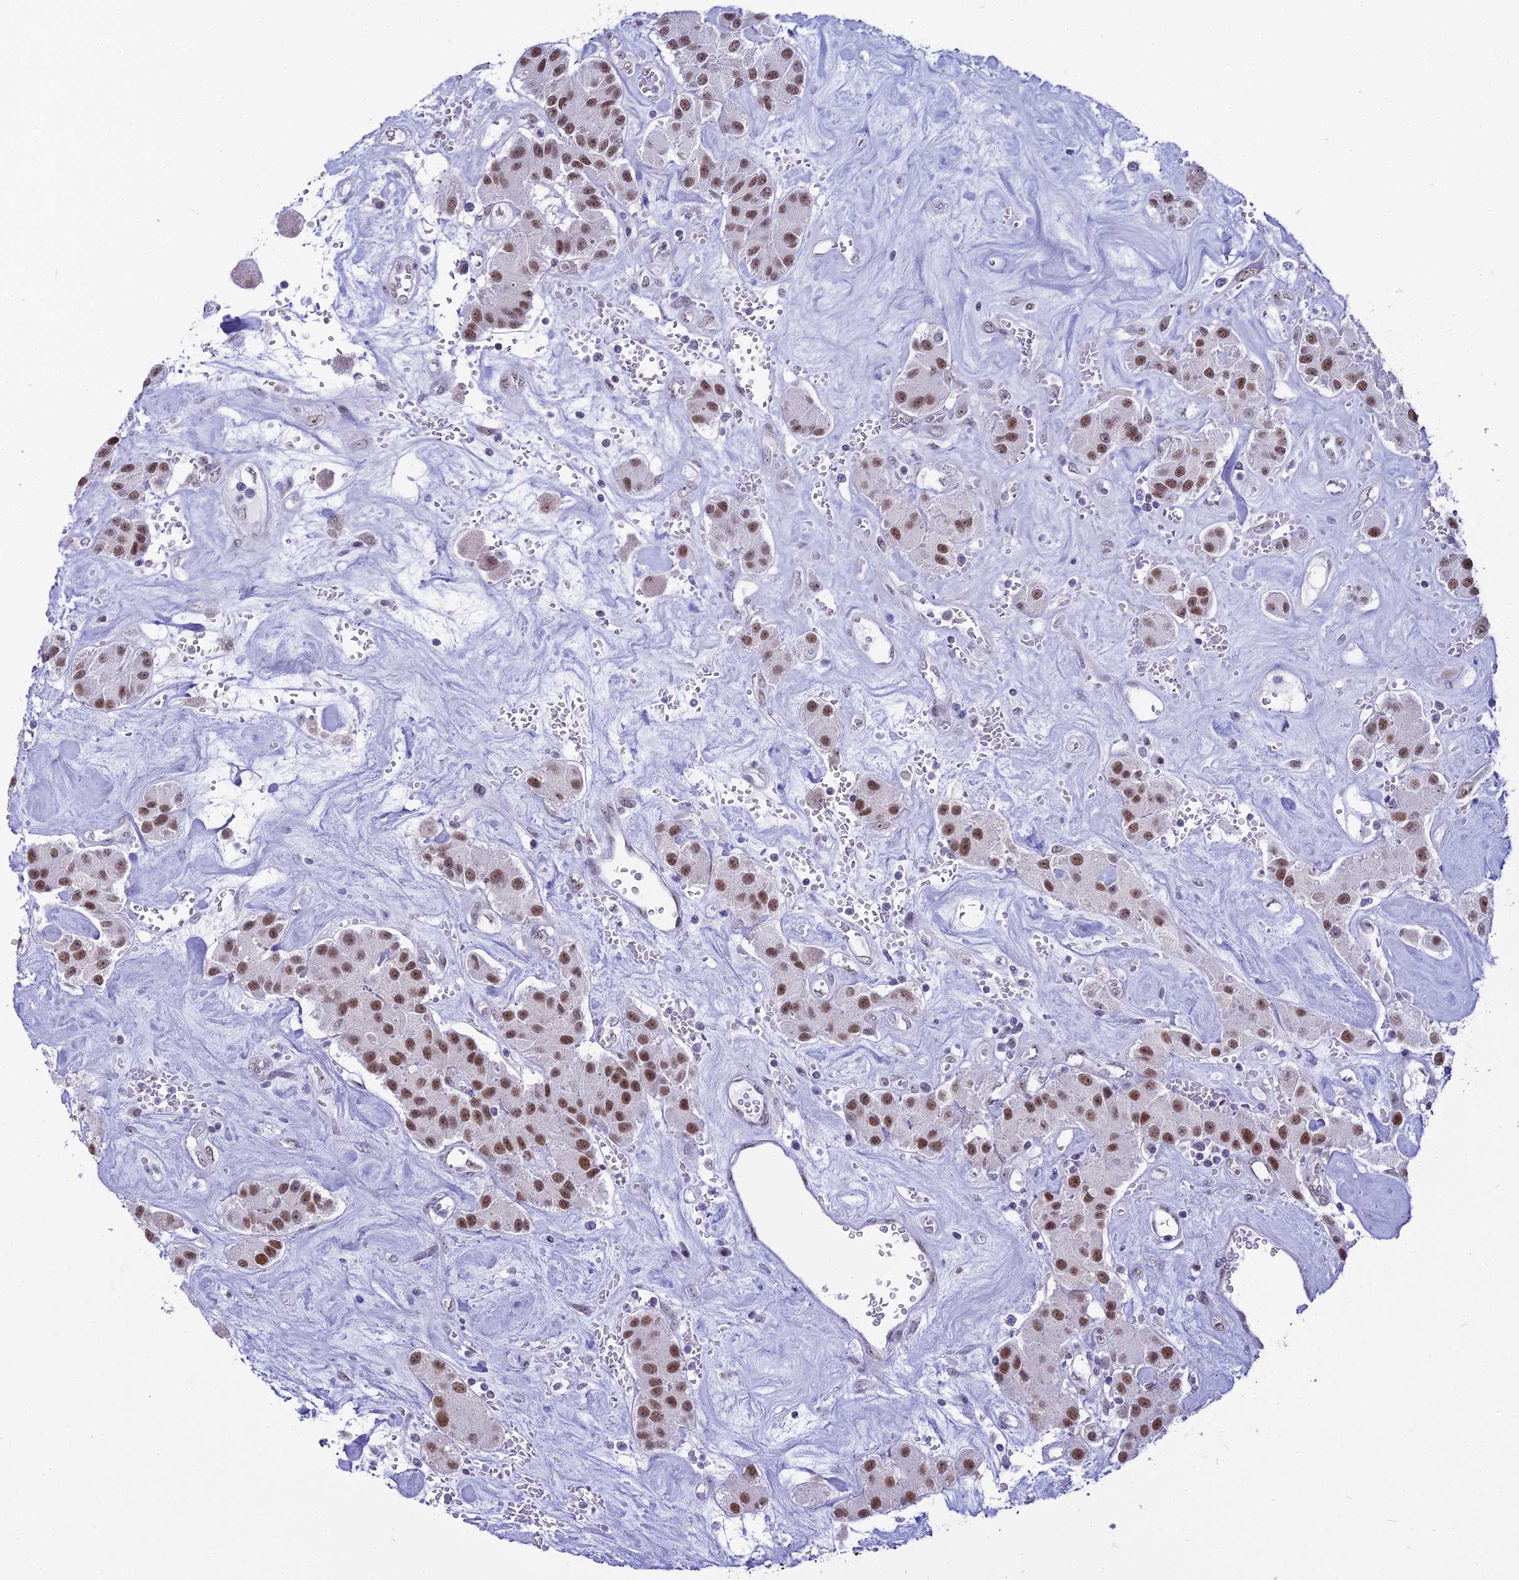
{"staining": {"intensity": "moderate", "quantity": ">75%", "location": "nuclear"}, "tissue": "carcinoid", "cell_type": "Tumor cells", "image_type": "cancer", "snomed": [{"axis": "morphology", "description": "Carcinoid, malignant, NOS"}, {"axis": "topography", "description": "Pancreas"}], "caption": "This image displays immunohistochemistry (IHC) staining of human malignant carcinoid, with medium moderate nuclear expression in approximately >75% of tumor cells.", "gene": "RBM12", "patient": {"sex": "male", "age": 41}}